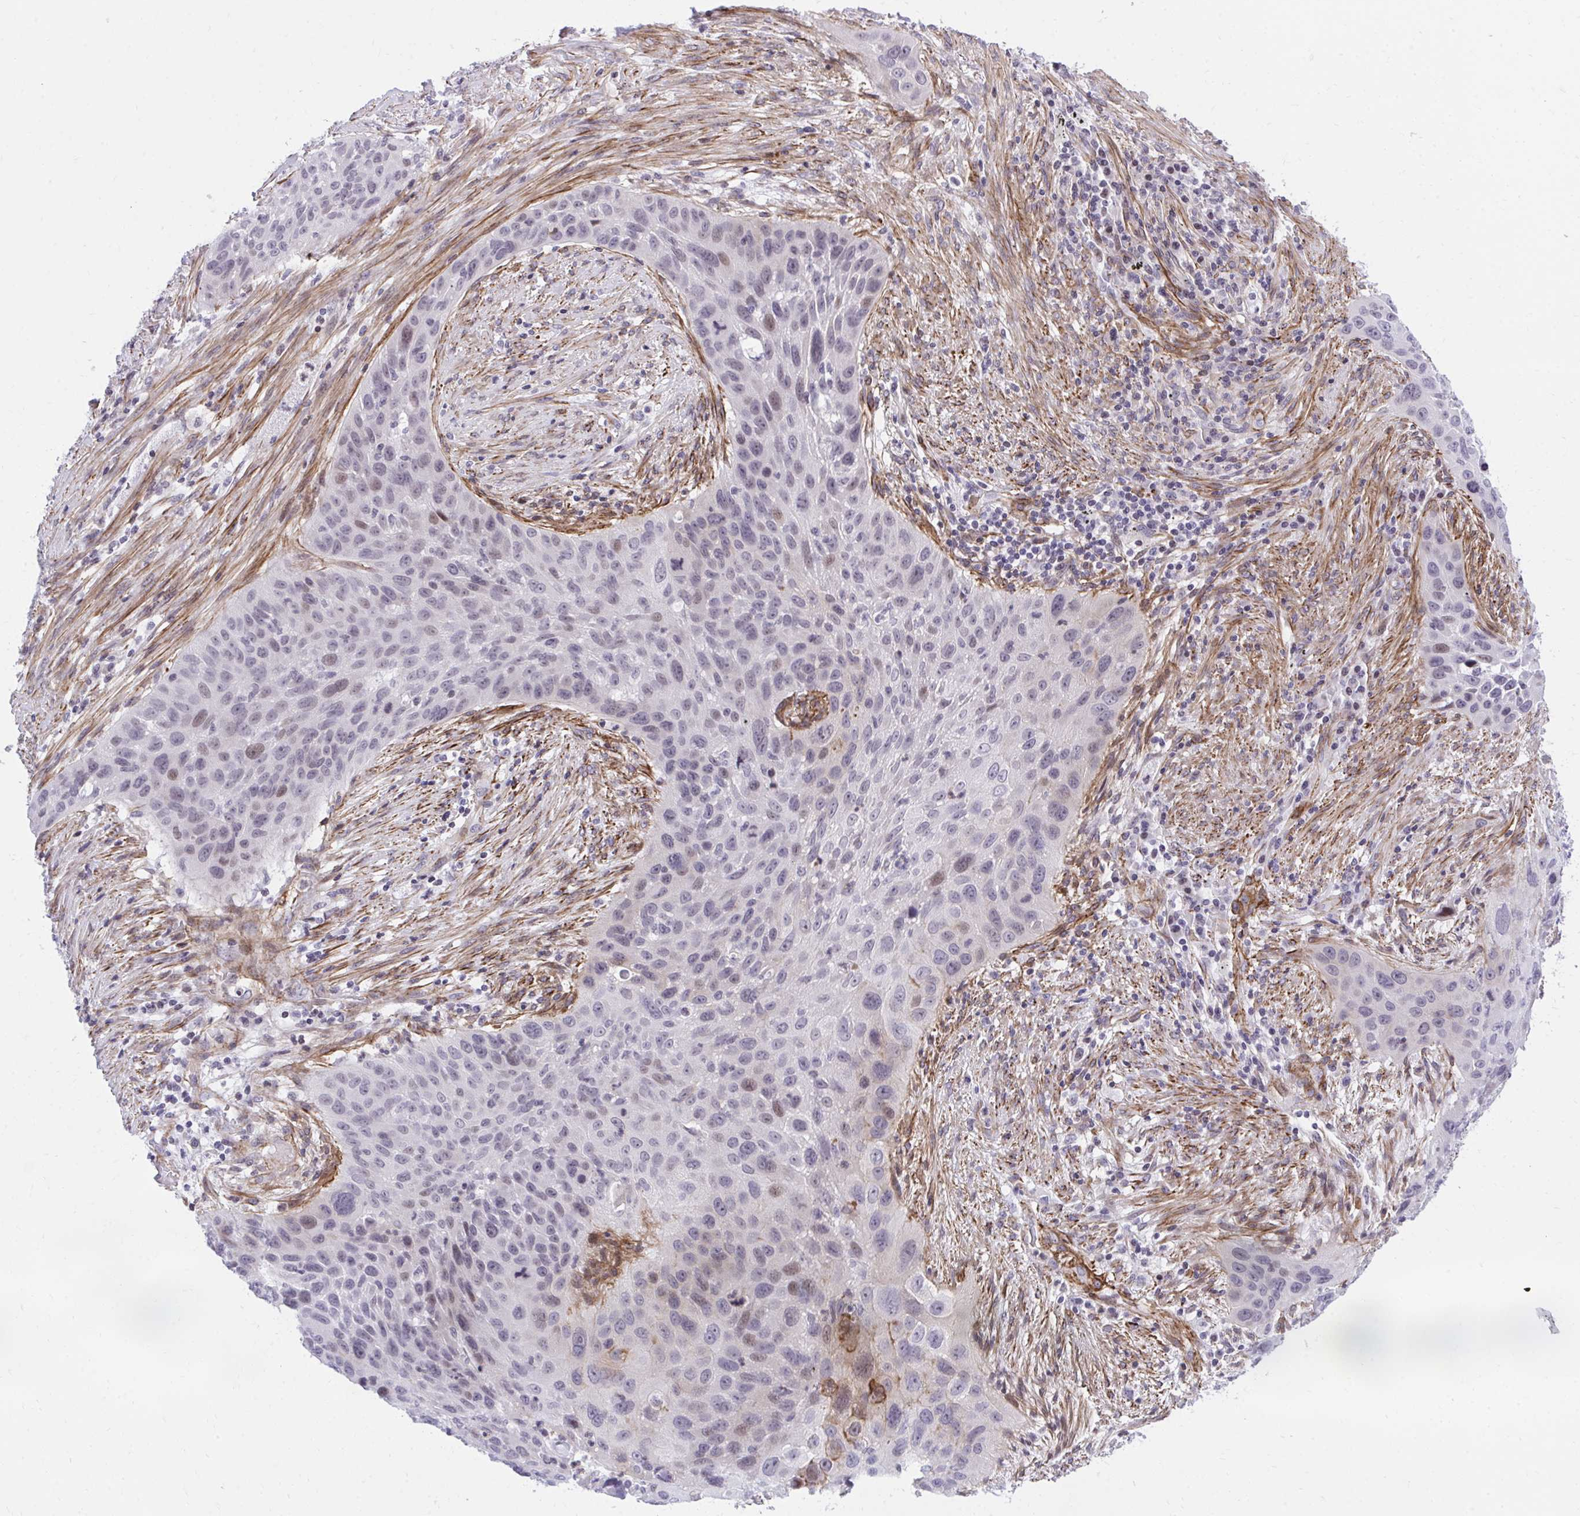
{"staining": {"intensity": "negative", "quantity": "none", "location": "none"}, "tissue": "lung cancer", "cell_type": "Tumor cells", "image_type": "cancer", "snomed": [{"axis": "morphology", "description": "Squamous cell carcinoma, NOS"}, {"axis": "topography", "description": "Lung"}], "caption": "The photomicrograph exhibits no staining of tumor cells in lung squamous cell carcinoma.", "gene": "KCNN4", "patient": {"sex": "male", "age": 63}}